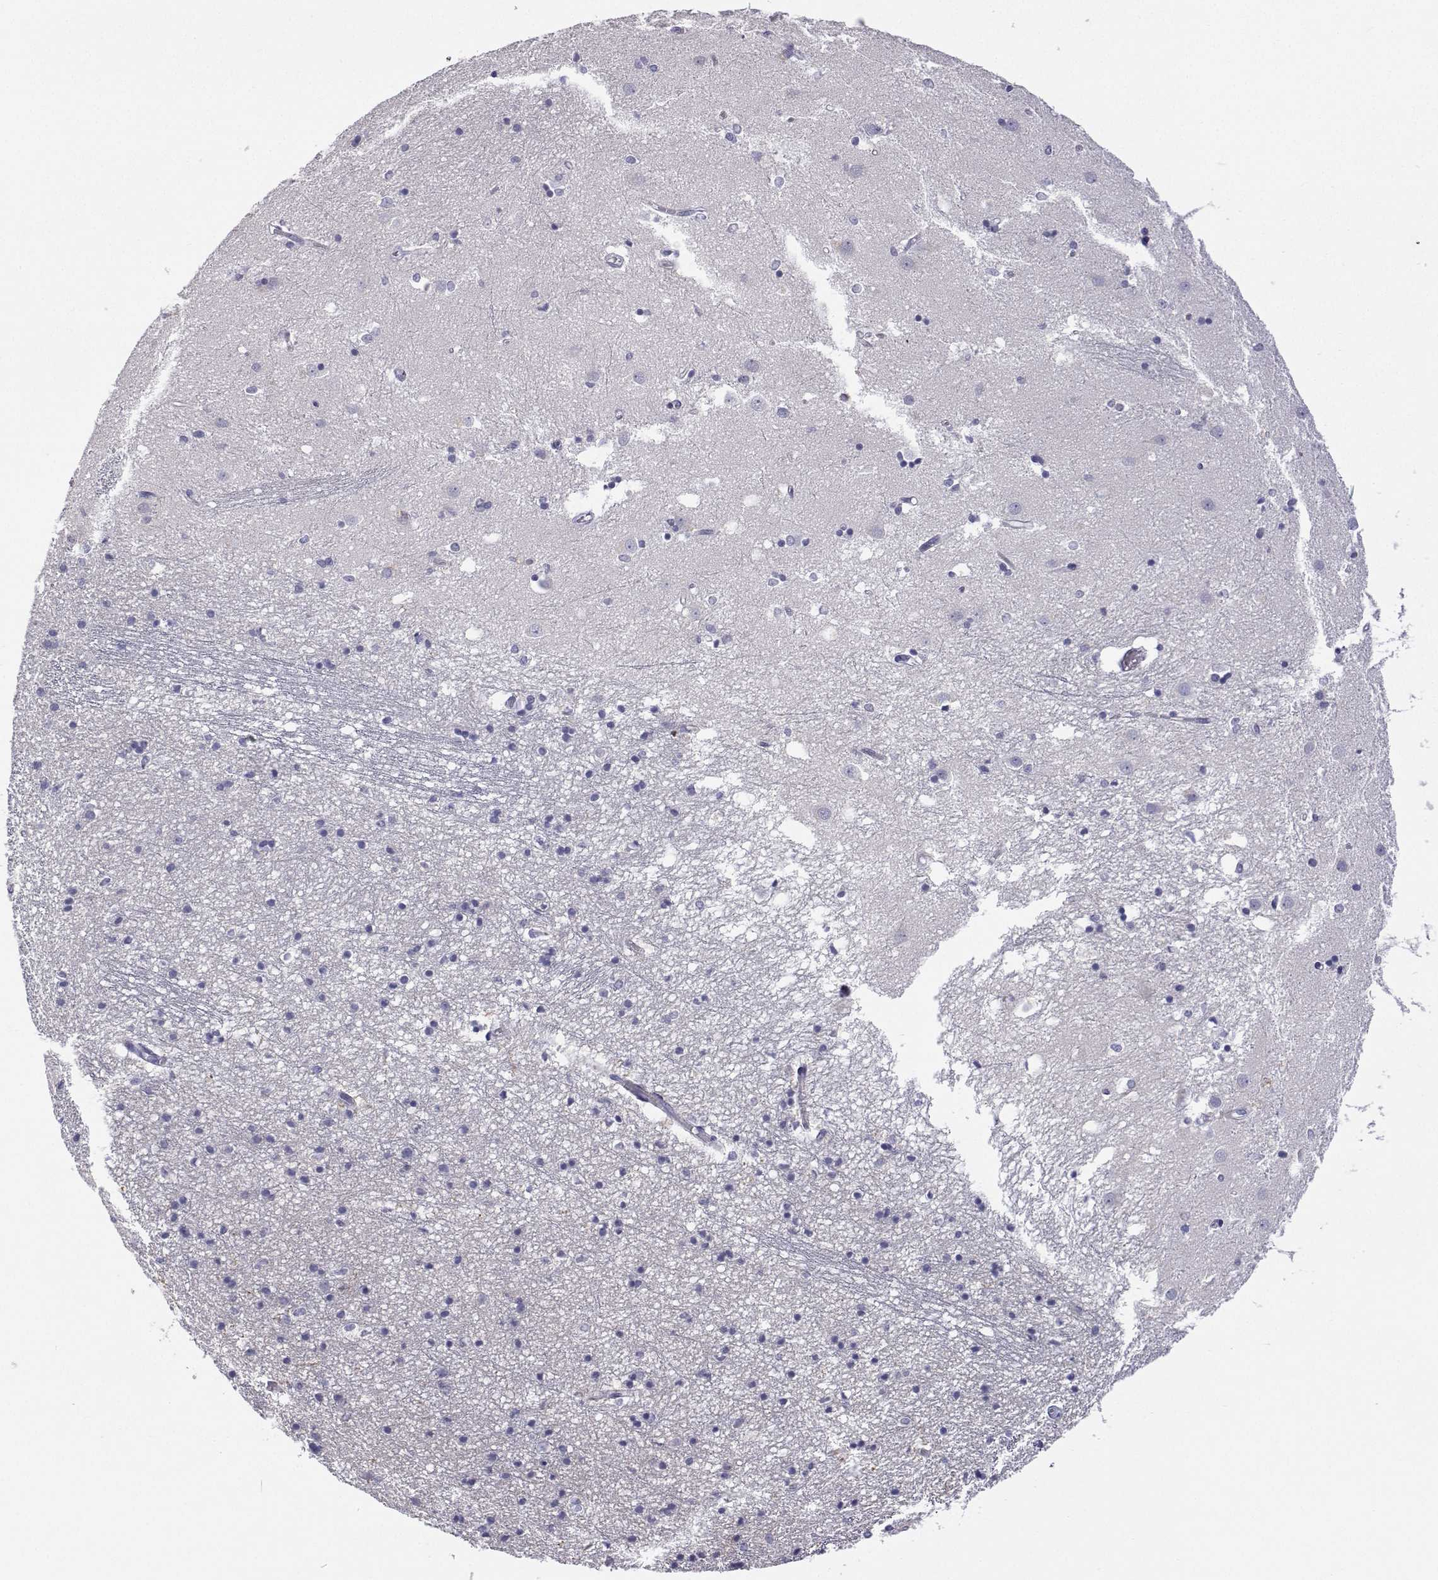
{"staining": {"intensity": "negative", "quantity": "none", "location": "none"}, "tissue": "caudate", "cell_type": "Glial cells", "image_type": "normal", "snomed": [{"axis": "morphology", "description": "Normal tissue, NOS"}, {"axis": "topography", "description": "Lateral ventricle wall"}], "caption": "Unremarkable caudate was stained to show a protein in brown. There is no significant expression in glial cells. Brightfield microscopy of immunohistochemistry (IHC) stained with DAB (3,3'-diaminobenzidine) (brown) and hematoxylin (blue), captured at high magnification.", "gene": "ANKRD65", "patient": {"sex": "male", "age": 54}}